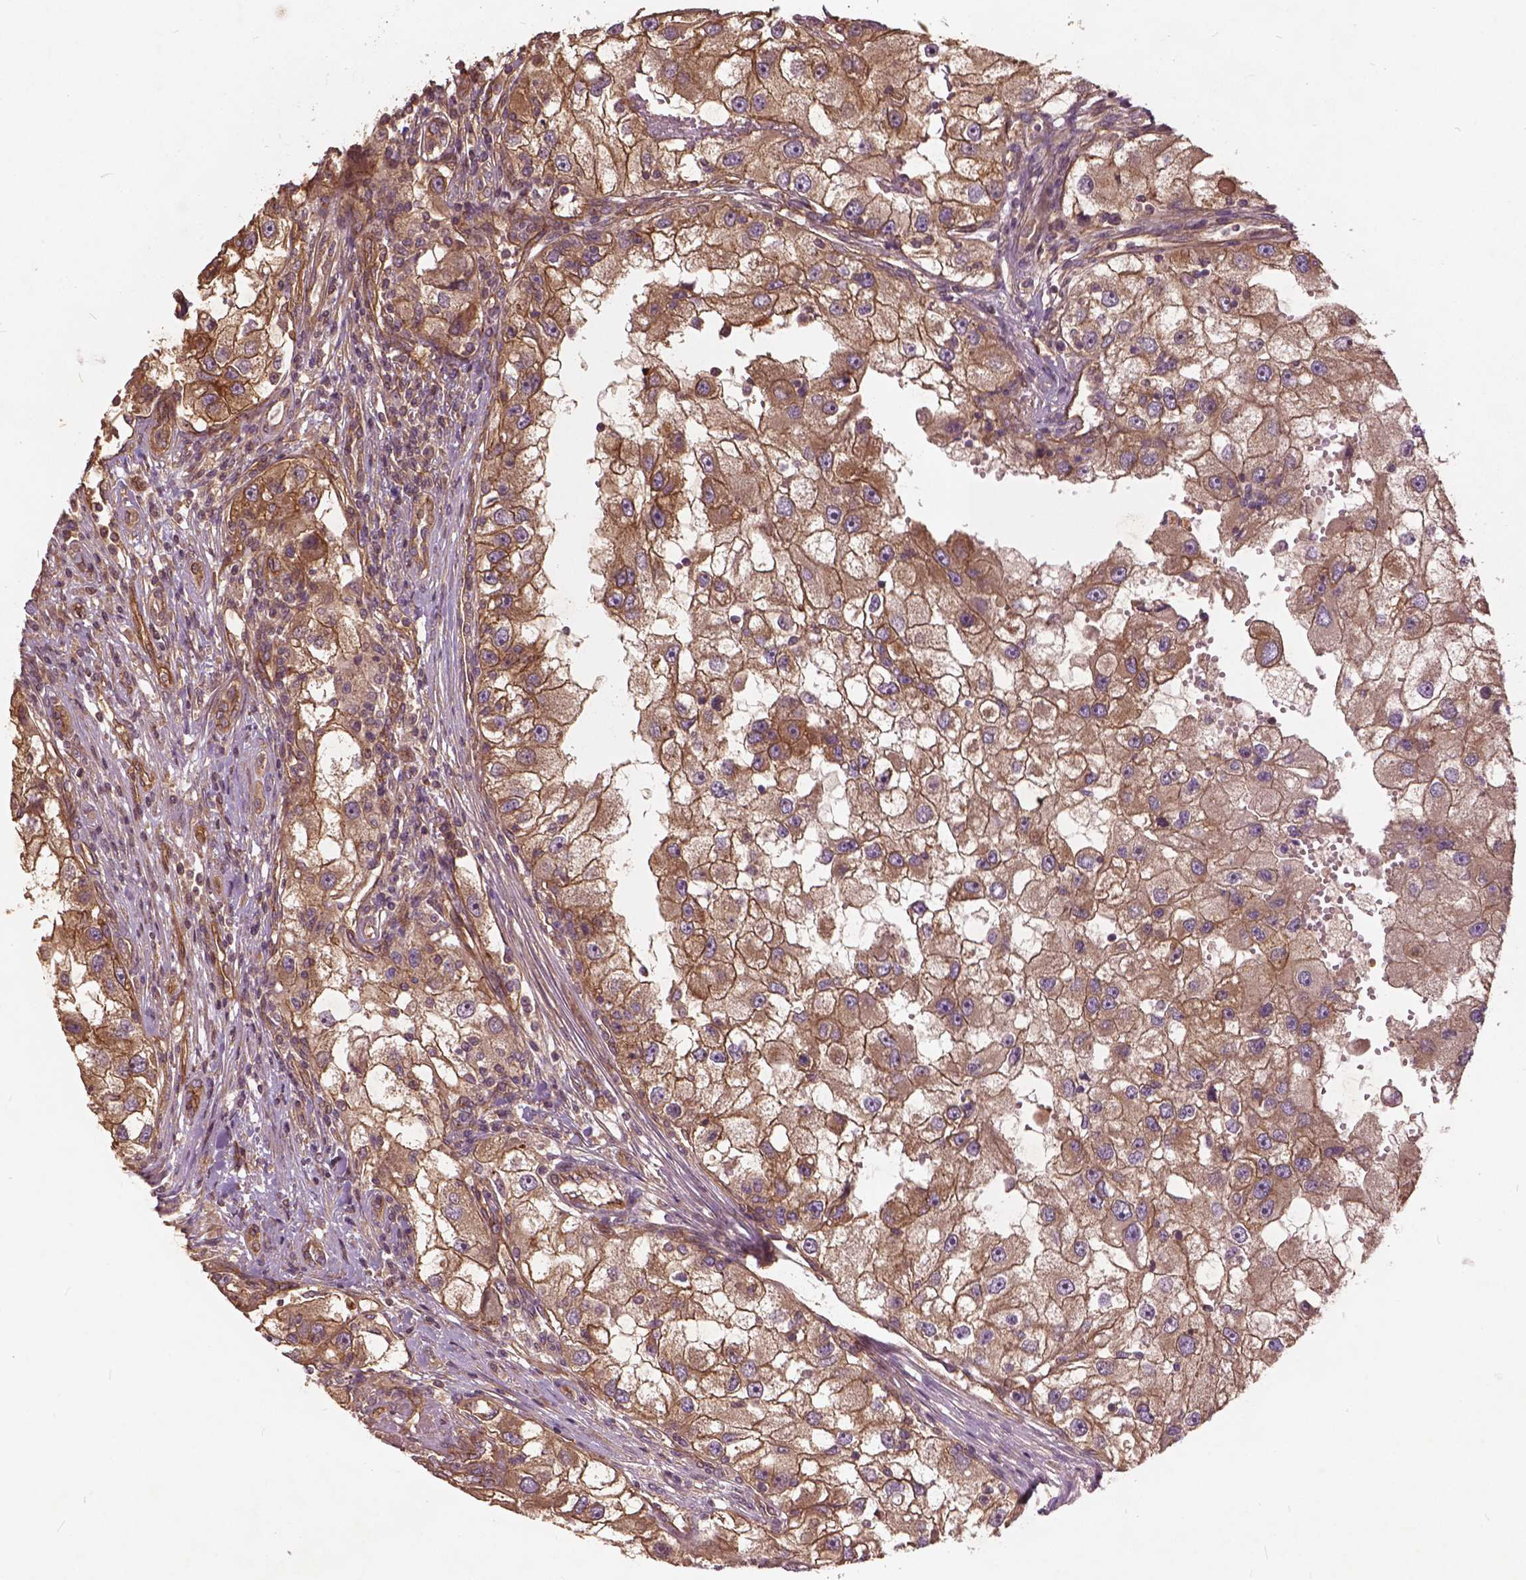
{"staining": {"intensity": "moderate", "quantity": ">75%", "location": "cytoplasmic/membranous"}, "tissue": "renal cancer", "cell_type": "Tumor cells", "image_type": "cancer", "snomed": [{"axis": "morphology", "description": "Adenocarcinoma, NOS"}, {"axis": "topography", "description": "Kidney"}], "caption": "Immunohistochemistry (IHC) of renal cancer (adenocarcinoma) demonstrates medium levels of moderate cytoplasmic/membranous positivity in approximately >75% of tumor cells. (DAB IHC with brightfield microscopy, high magnification).", "gene": "UBXN2A", "patient": {"sex": "male", "age": 63}}